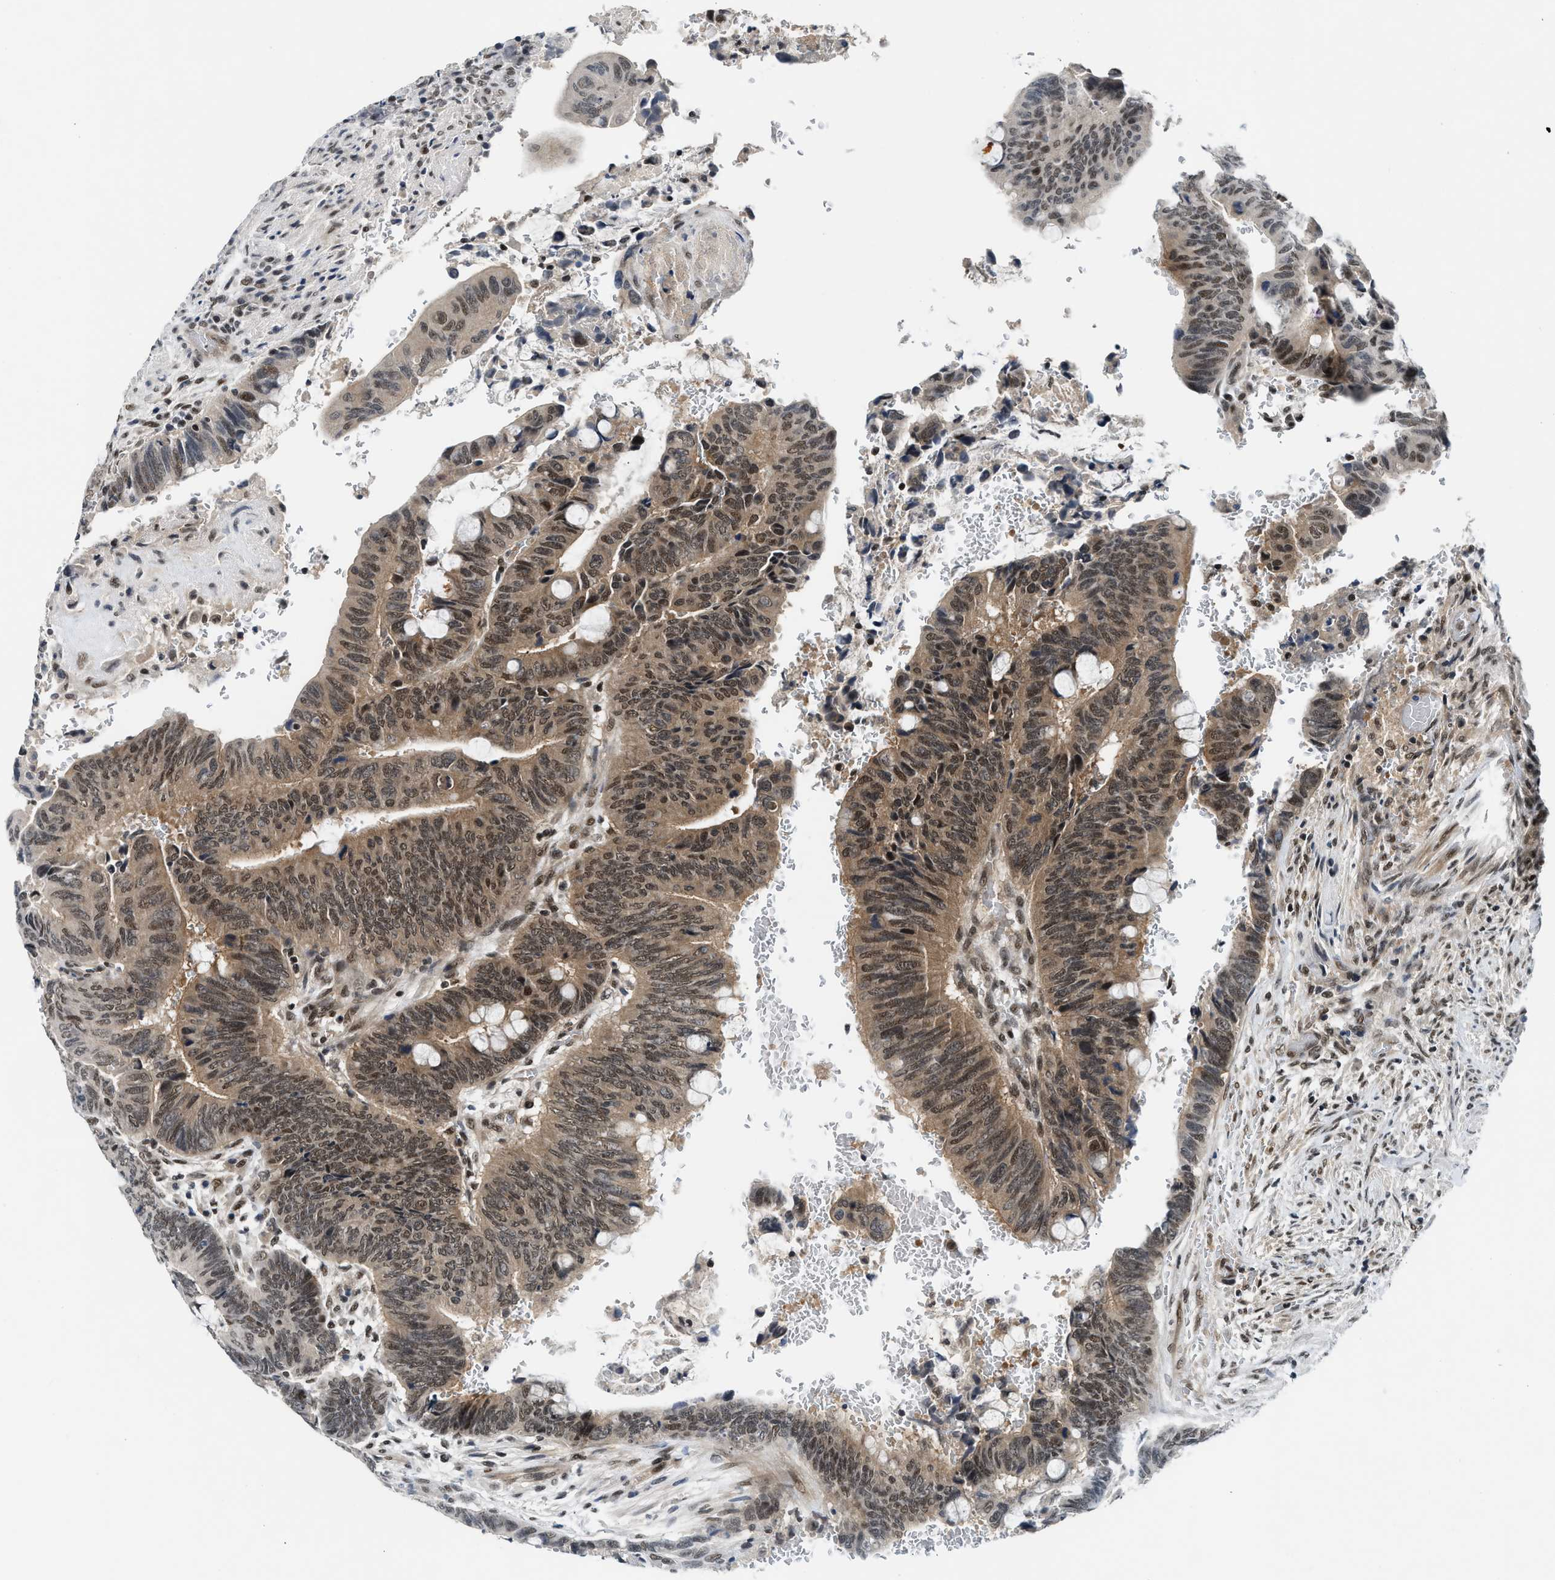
{"staining": {"intensity": "moderate", "quantity": ">75%", "location": "cytoplasmic/membranous,nuclear"}, "tissue": "colorectal cancer", "cell_type": "Tumor cells", "image_type": "cancer", "snomed": [{"axis": "morphology", "description": "Normal tissue, NOS"}, {"axis": "morphology", "description": "Adenocarcinoma, NOS"}, {"axis": "topography", "description": "Rectum"}], "caption": "Immunohistochemical staining of adenocarcinoma (colorectal) reveals medium levels of moderate cytoplasmic/membranous and nuclear expression in approximately >75% of tumor cells.", "gene": "NCOA1", "patient": {"sex": "male", "age": 92}}